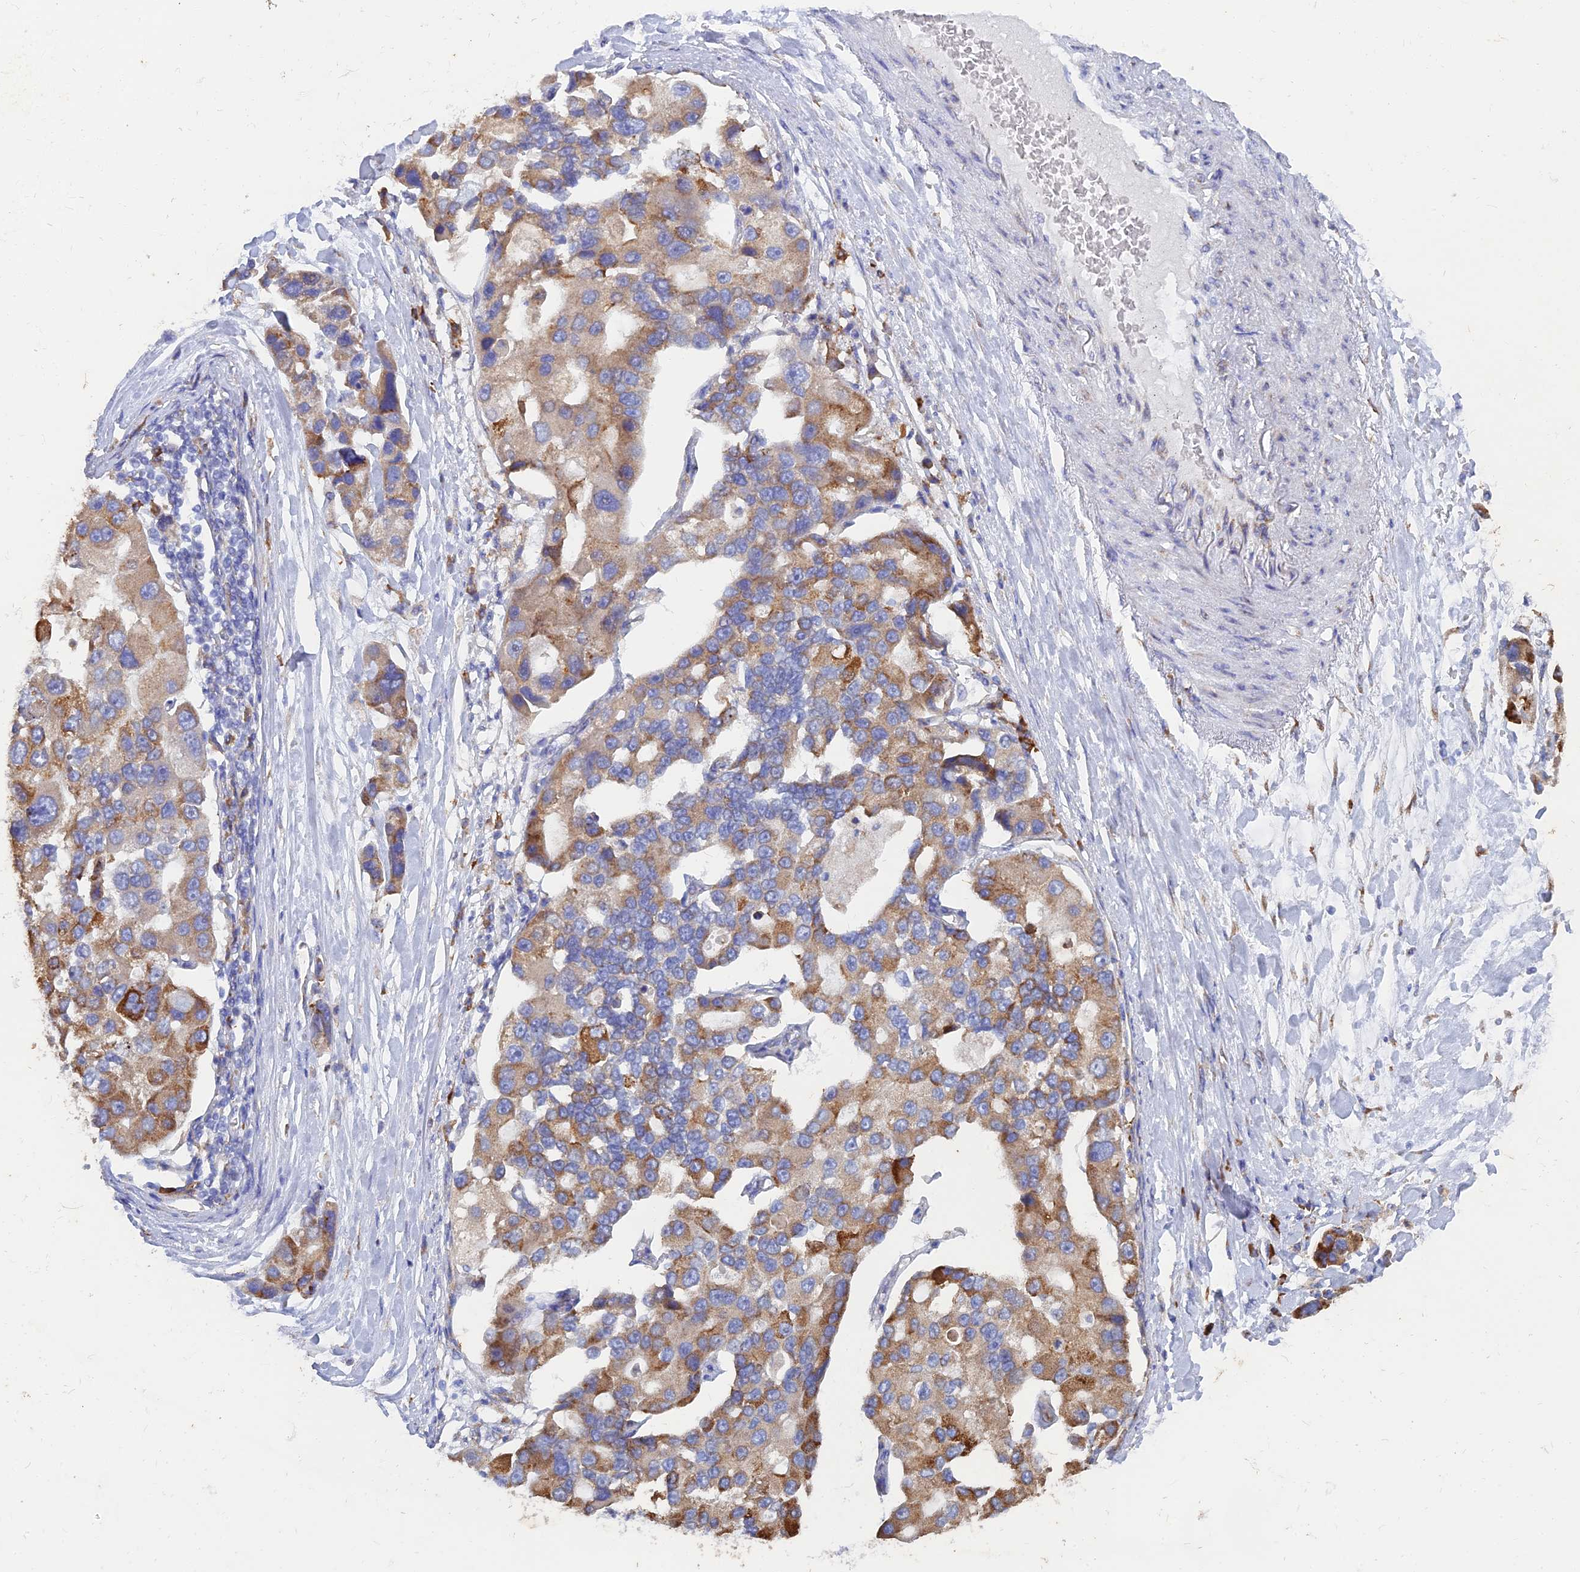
{"staining": {"intensity": "moderate", "quantity": ">75%", "location": "cytoplasmic/membranous"}, "tissue": "lung cancer", "cell_type": "Tumor cells", "image_type": "cancer", "snomed": [{"axis": "morphology", "description": "Adenocarcinoma, NOS"}, {"axis": "topography", "description": "Lung"}], "caption": "Immunohistochemistry (IHC) (DAB) staining of lung cancer (adenocarcinoma) shows moderate cytoplasmic/membranous protein positivity in about >75% of tumor cells.", "gene": "WDR35", "patient": {"sex": "female", "age": 54}}